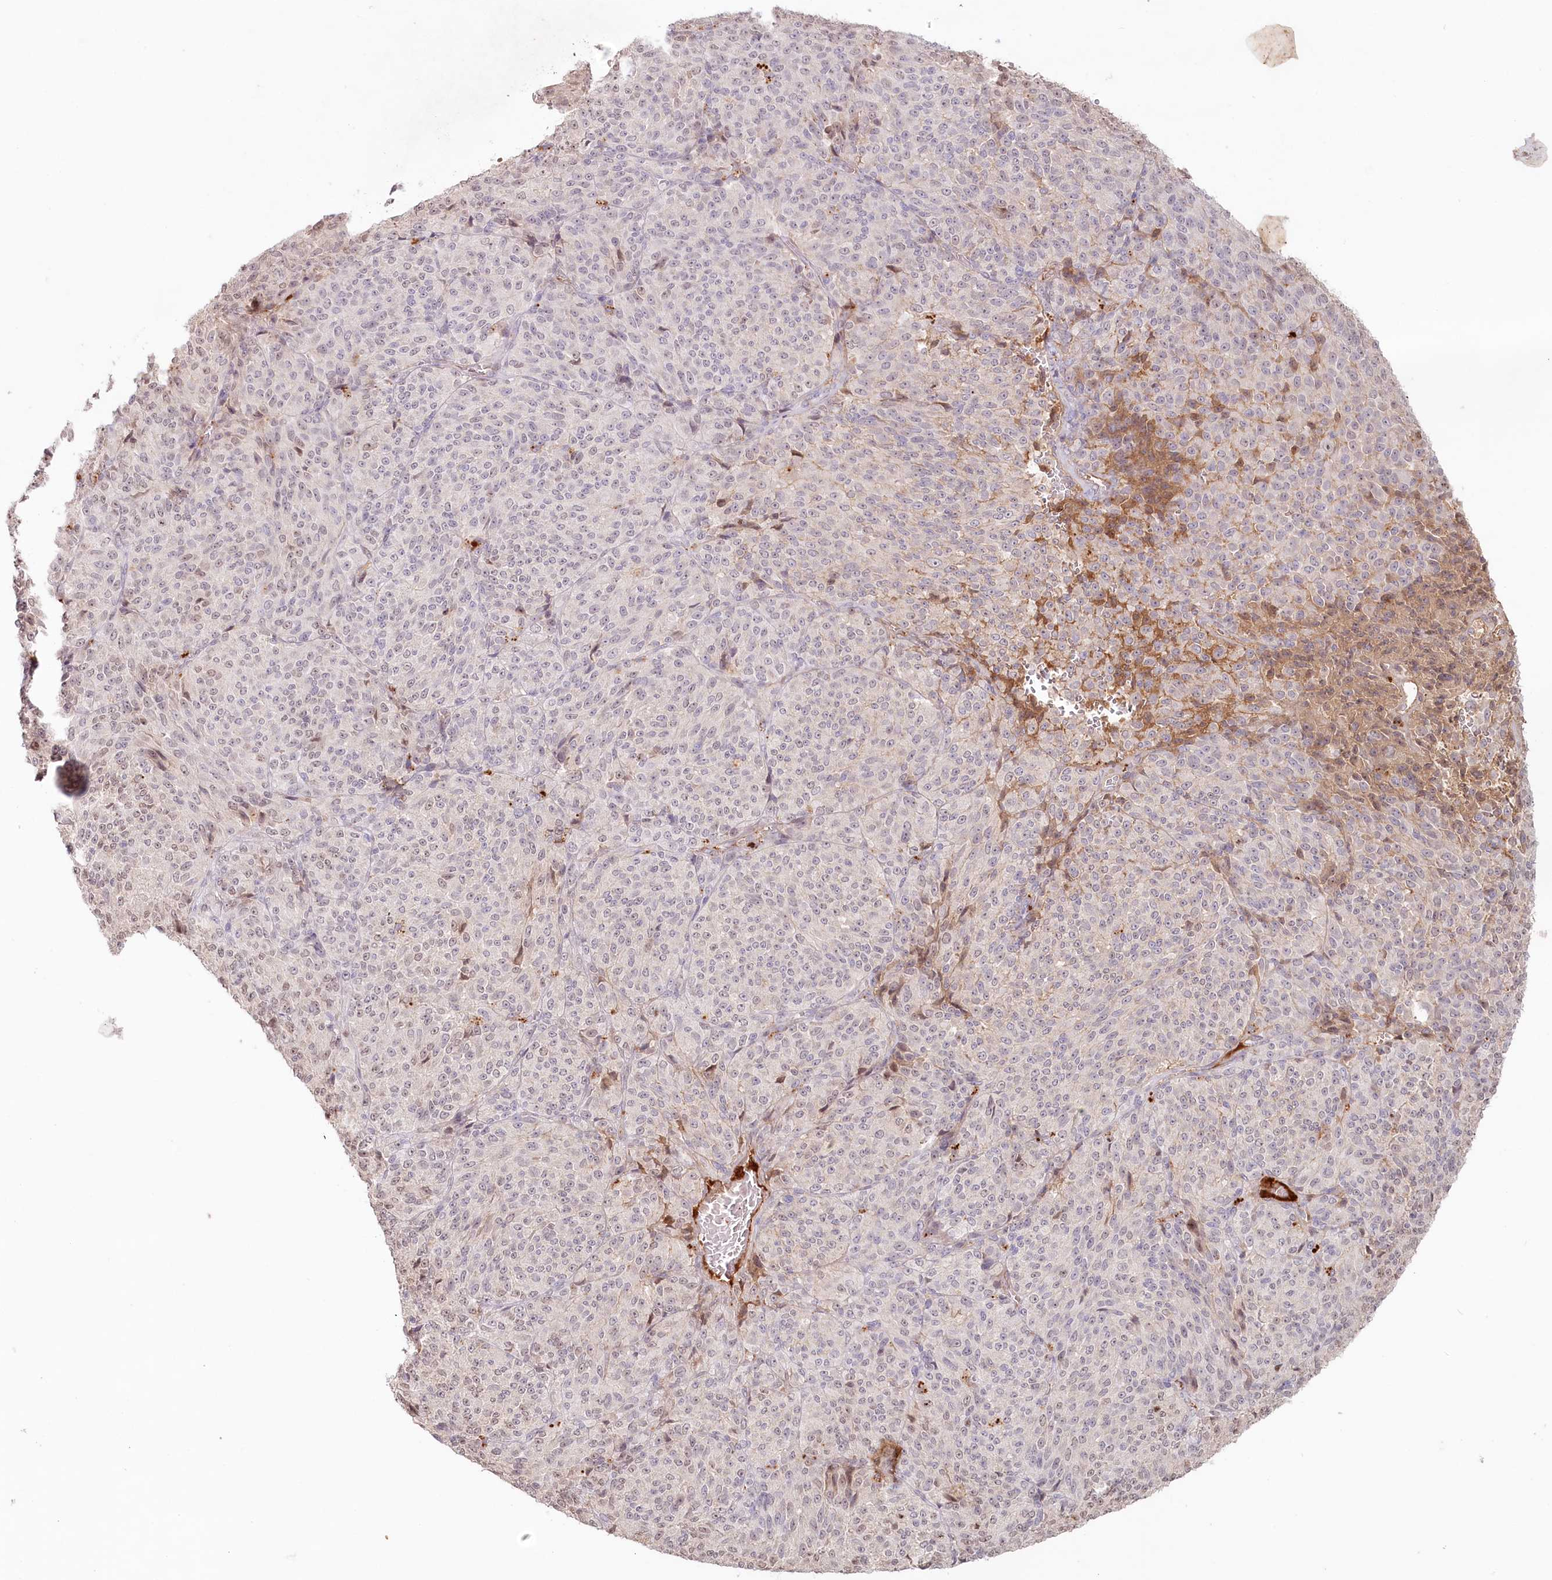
{"staining": {"intensity": "negative", "quantity": "none", "location": "none"}, "tissue": "melanoma", "cell_type": "Tumor cells", "image_type": "cancer", "snomed": [{"axis": "morphology", "description": "Malignant melanoma, Metastatic site"}, {"axis": "topography", "description": "Brain"}], "caption": "High power microscopy micrograph of an IHC histopathology image of malignant melanoma (metastatic site), revealing no significant expression in tumor cells.", "gene": "PSAPL1", "patient": {"sex": "female", "age": 56}}